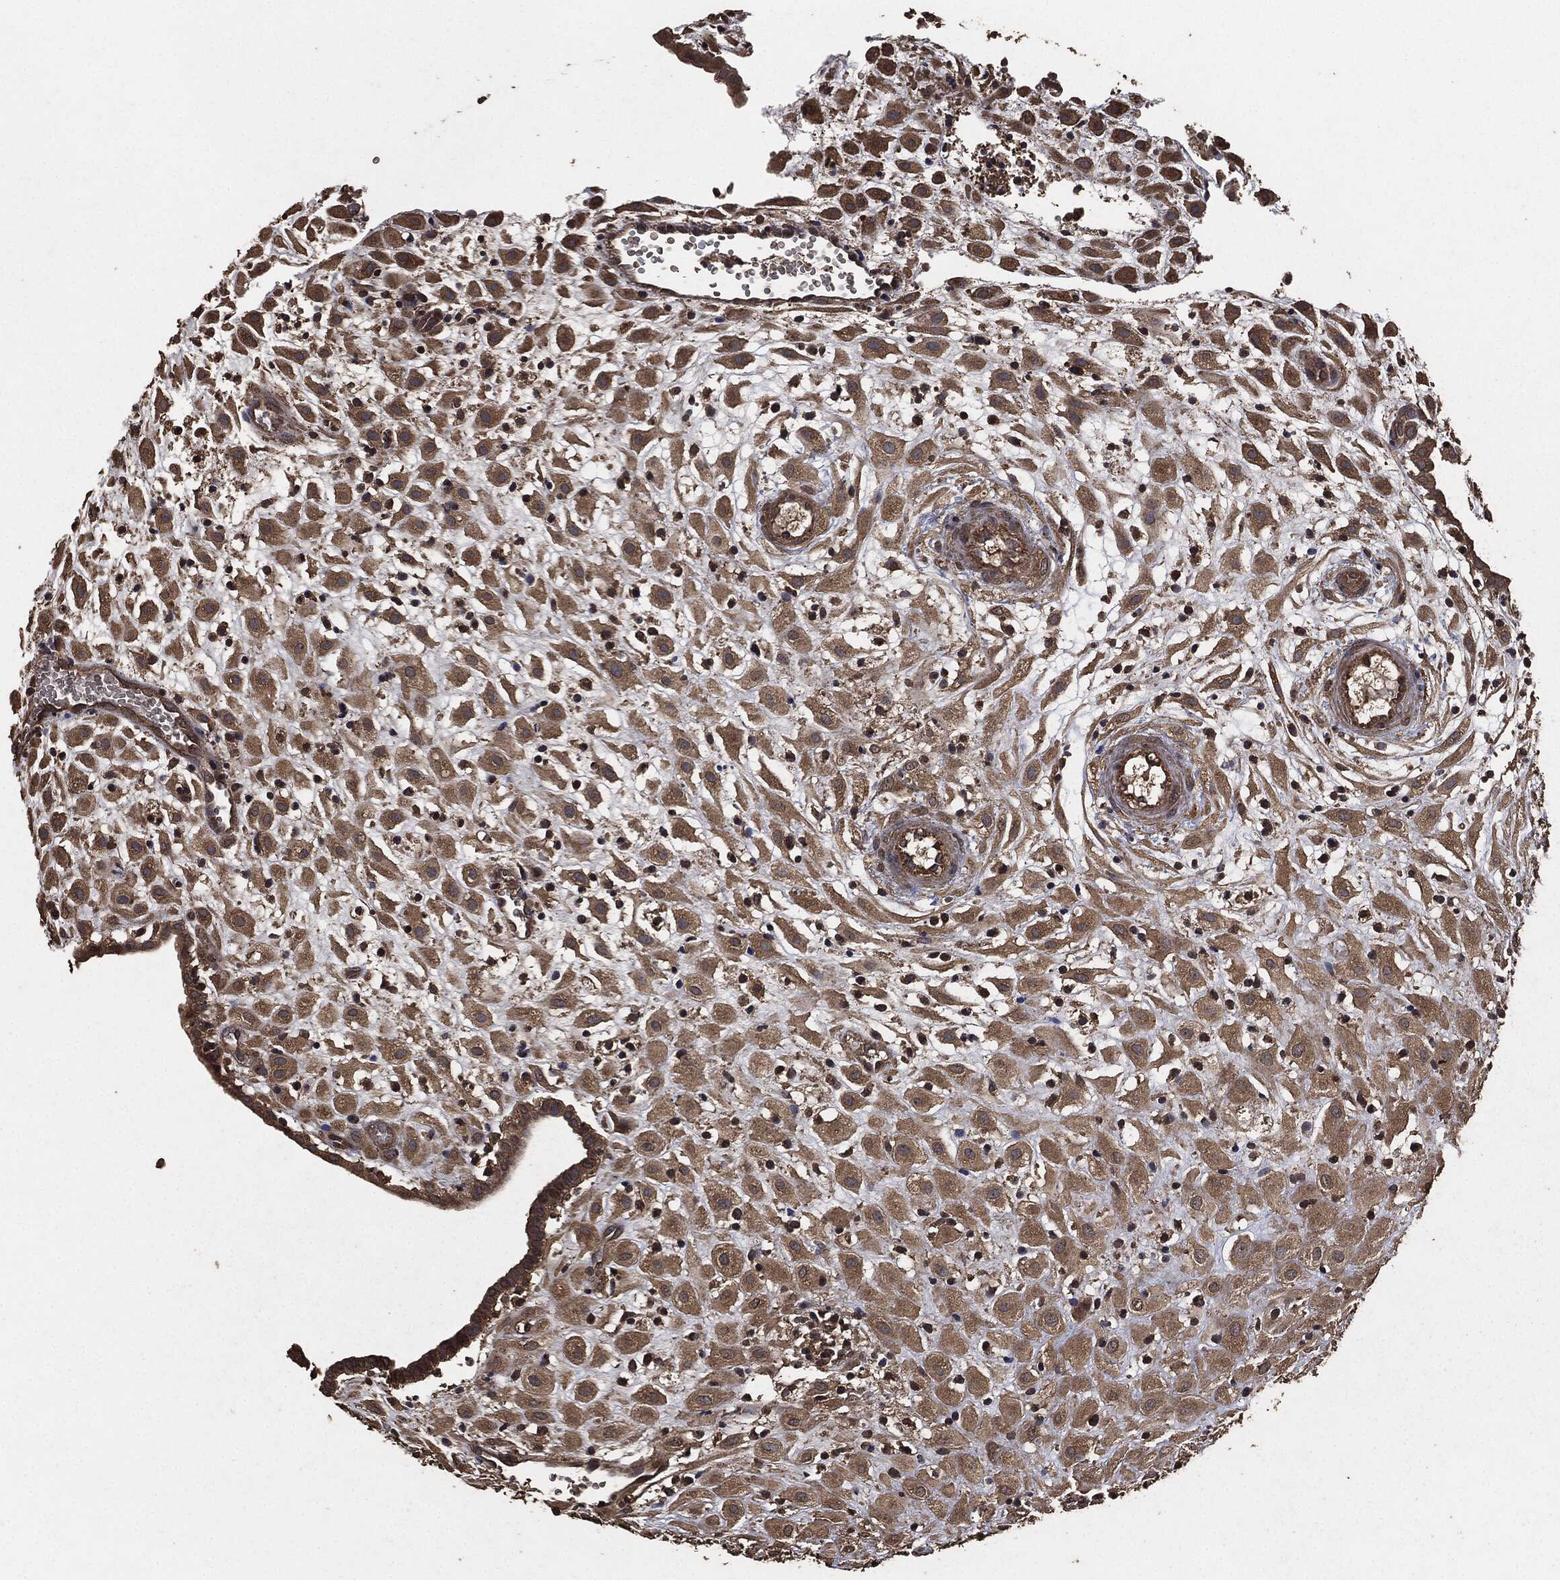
{"staining": {"intensity": "moderate", "quantity": ">75%", "location": "cytoplasmic/membranous"}, "tissue": "placenta", "cell_type": "Decidual cells", "image_type": "normal", "snomed": [{"axis": "morphology", "description": "Normal tissue, NOS"}, {"axis": "topography", "description": "Placenta"}], "caption": "Immunohistochemical staining of unremarkable placenta shows >75% levels of moderate cytoplasmic/membranous protein expression in about >75% of decidual cells. The staining was performed using DAB to visualize the protein expression in brown, while the nuclei were stained in blue with hematoxylin (Magnification: 20x).", "gene": "AKT1S1", "patient": {"sex": "female", "age": 24}}